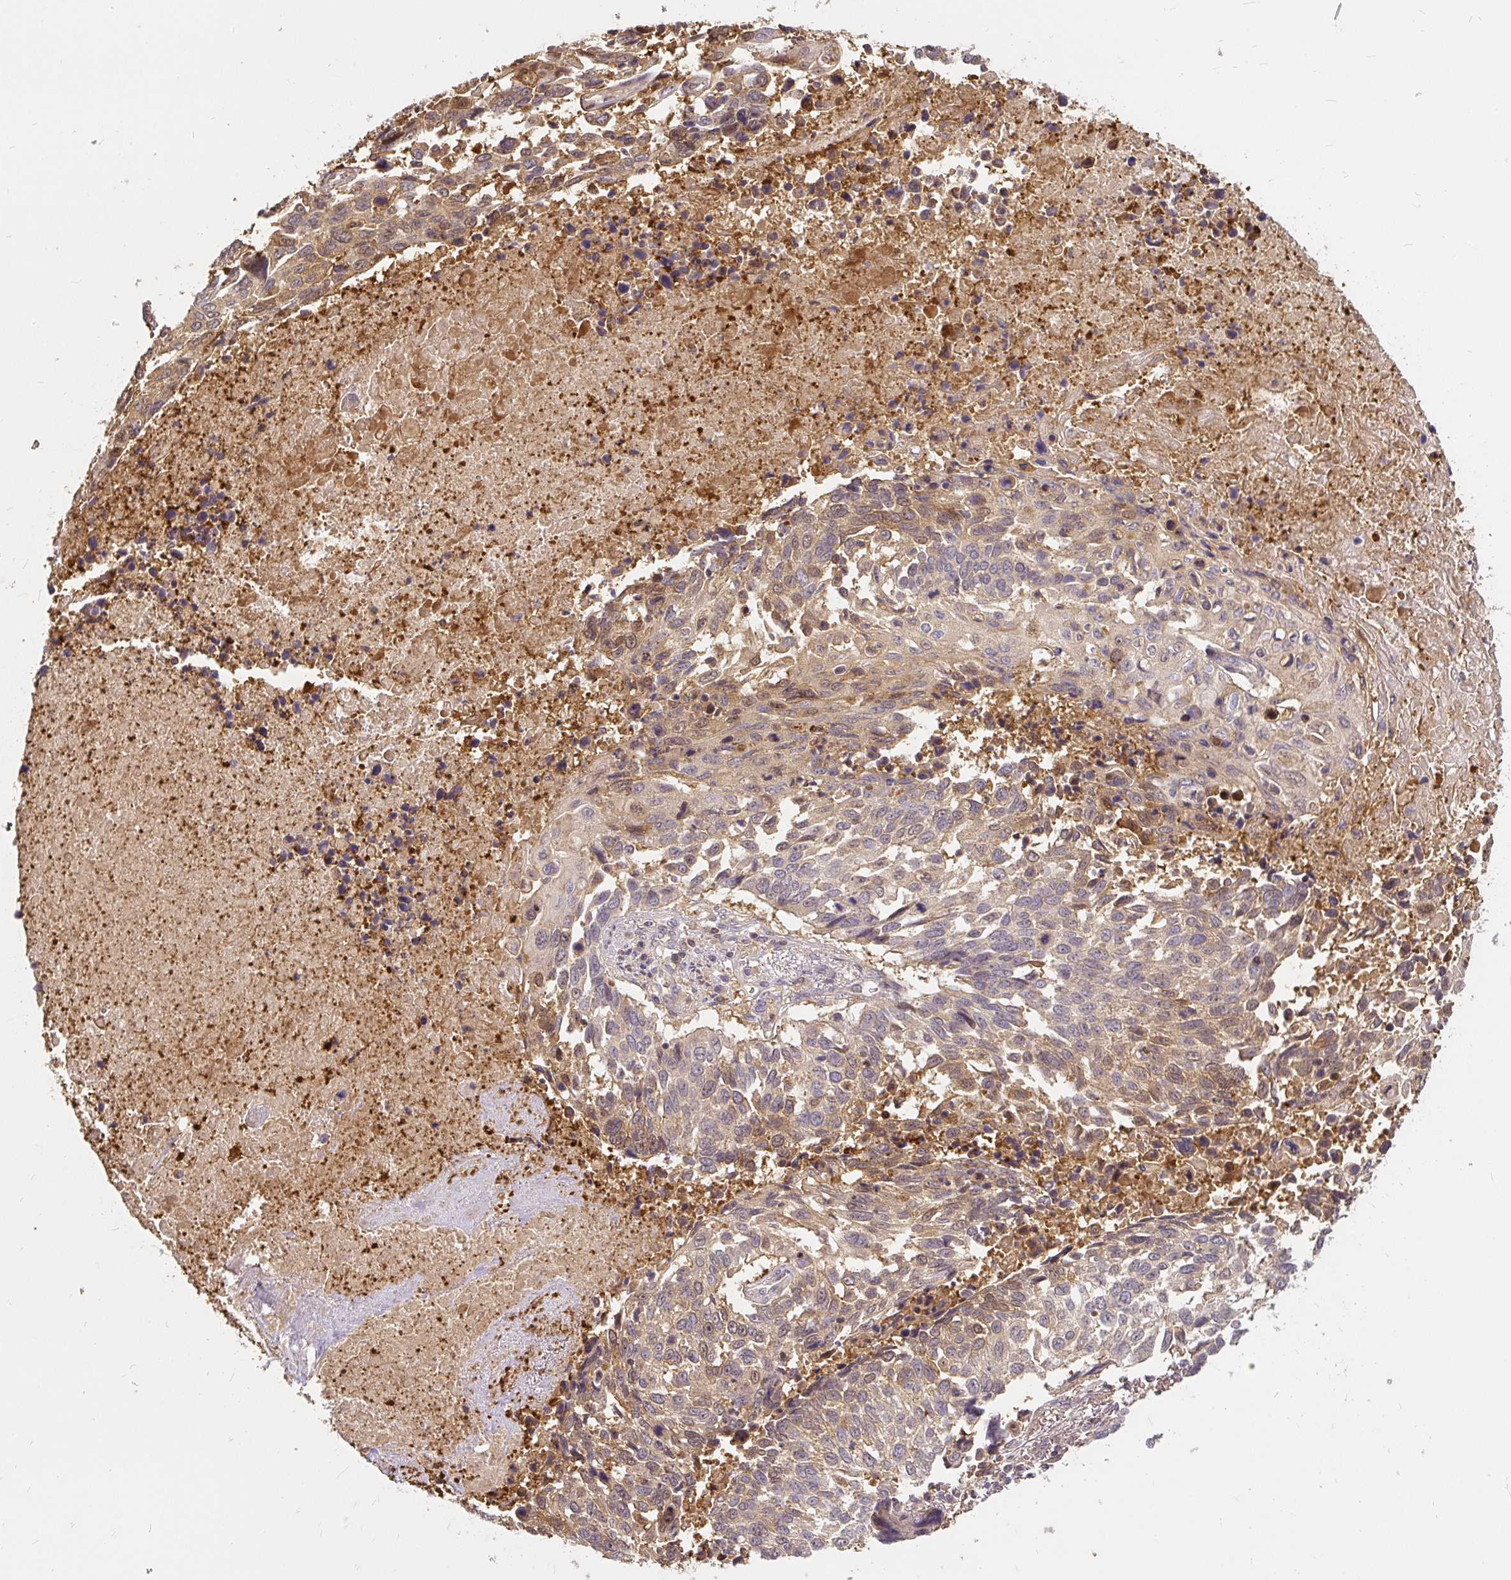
{"staining": {"intensity": "weak", "quantity": "25%-75%", "location": "cytoplasmic/membranous"}, "tissue": "lung cancer", "cell_type": "Tumor cells", "image_type": "cancer", "snomed": [{"axis": "morphology", "description": "Squamous cell carcinoma, NOS"}, {"axis": "topography", "description": "Lung"}], "caption": "Approximately 25%-75% of tumor cells in lung squamous cell carcinoma display weak cytoplasmic/membranous protein staining as visualized by brown immunohistochemical staining.", "gene": "AP5S1", "patient": {"sex": "male", "age": 62}}